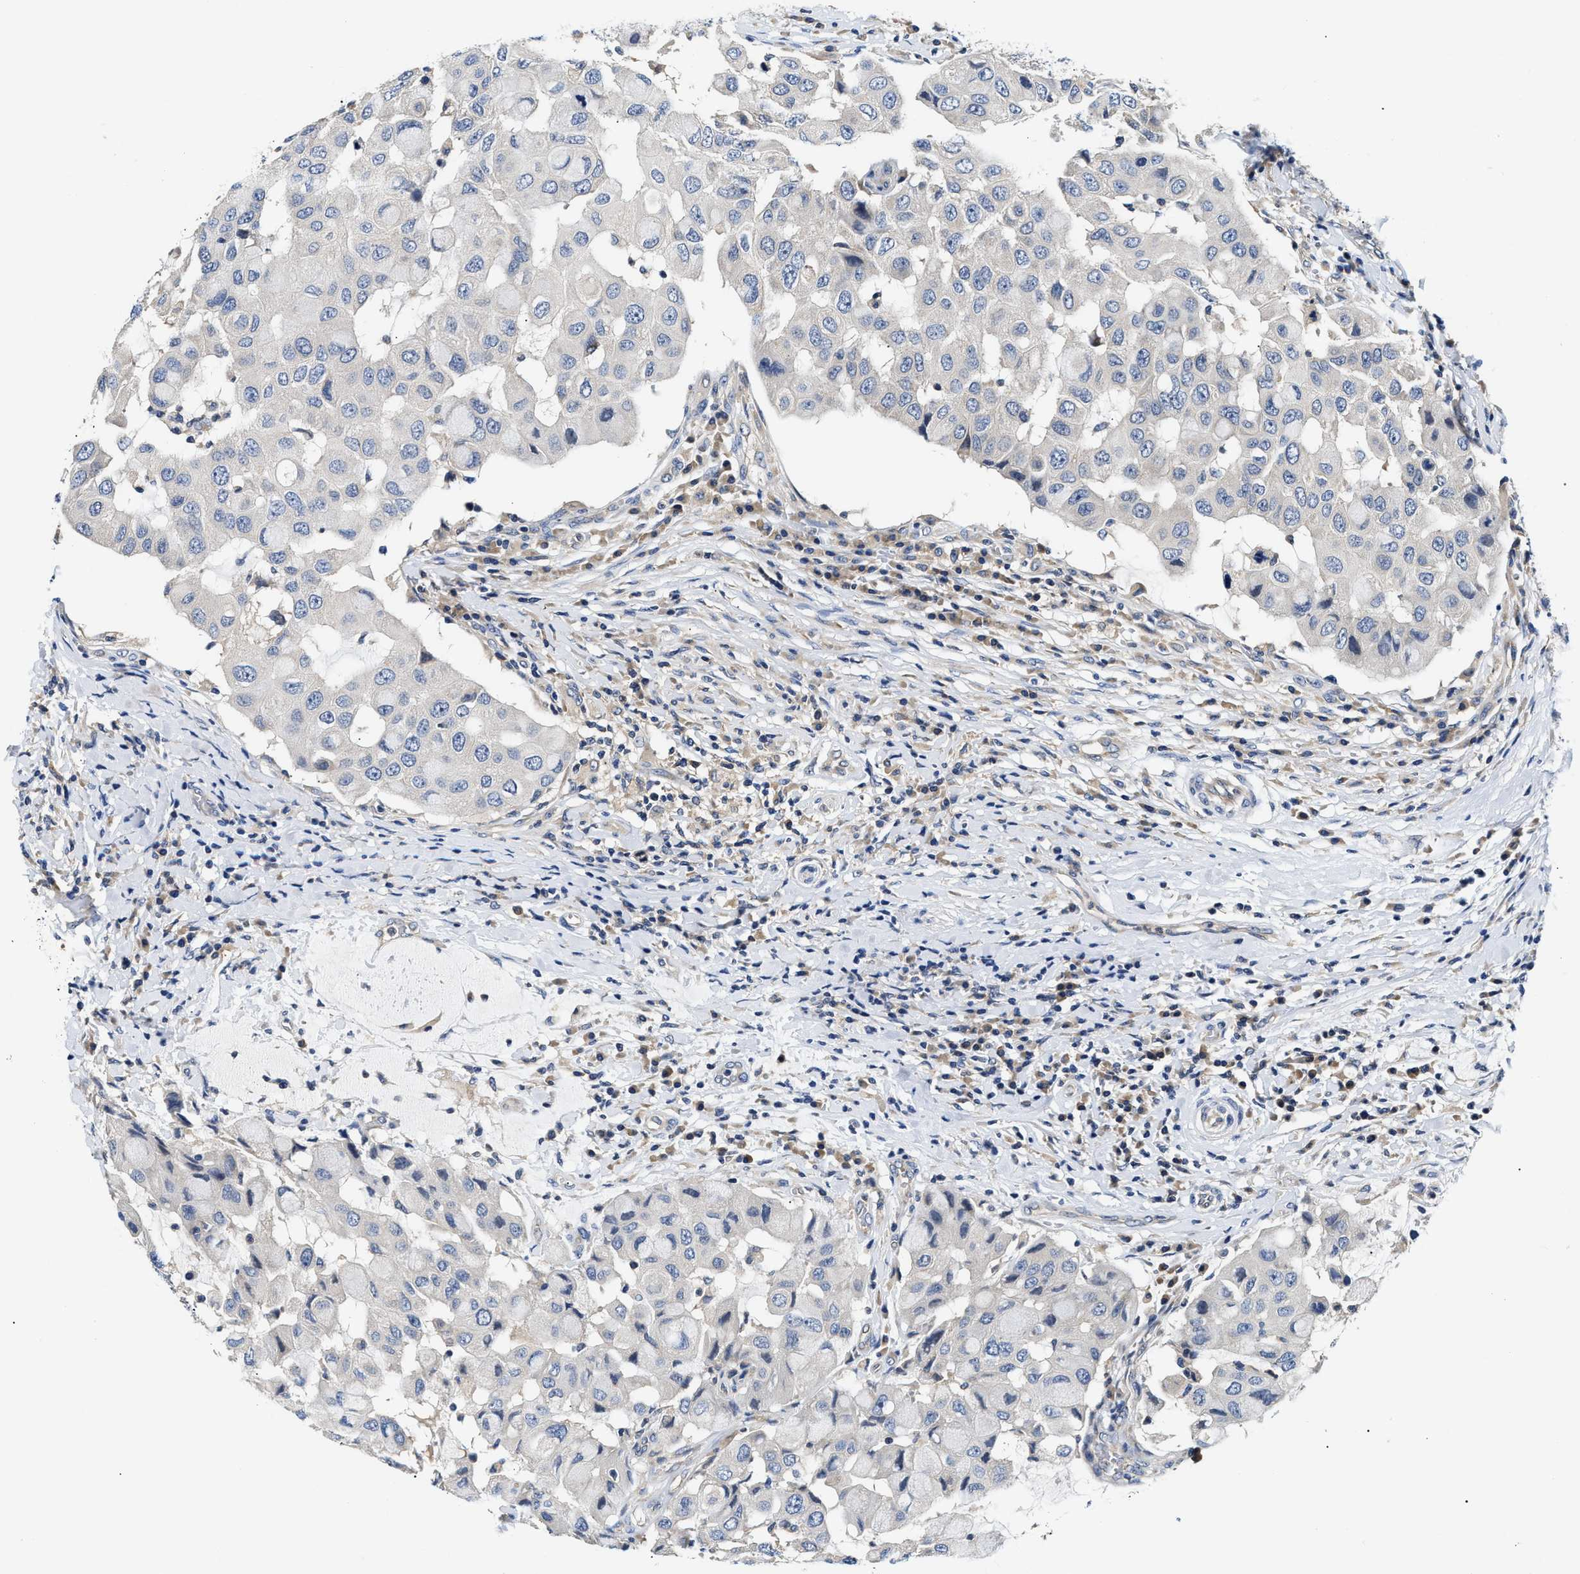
{"staining": {"intensity": "negative", "quantity": "none", "location": "none"}, "tissue": "breast cancer", "cell_type": "Tumor cells", "image_type": "cancer", "snomed": [{"axis": "morphology", "description": "Duct carcinoma"}, {"axis": "topography", "description": "Breast"}], "caption": "An immunohistochemistry (IHC) histopathology image of breast intraductal carcinoma is shown. There is no staining in tumor cells of breast intraductal carcinoma. (DAB (3,3'-diaminobenzidine) IHC visualized using brightfield microscopy, high magnification).", "gene": "FAM185A", "patient": {"sex": "female", "age": 27}}